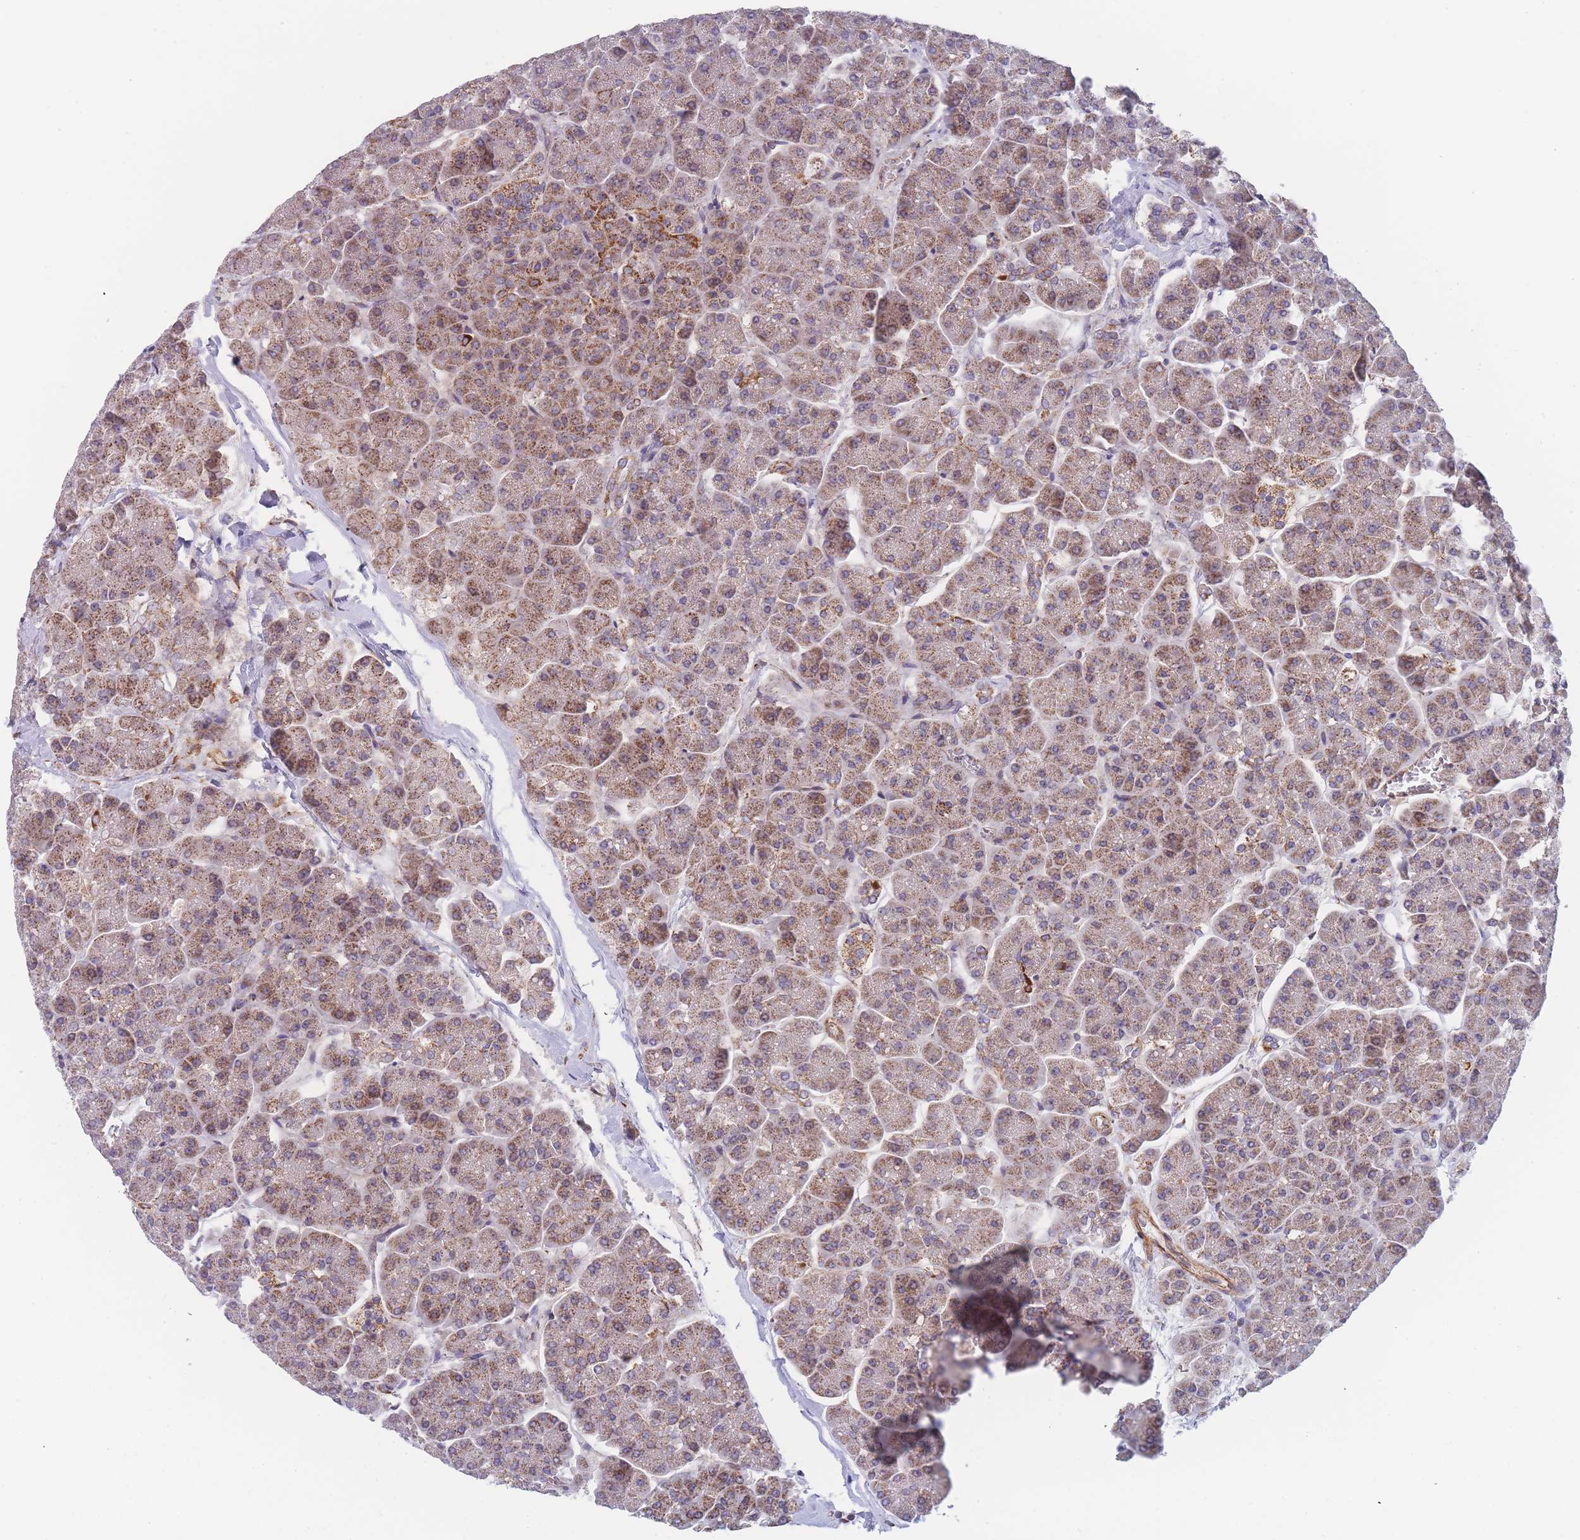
{"staining": {"intensity": "moderate", "quantity": ">75%", "location": "cytoplasmic/membranous"}, "tissue": "pancreas", "cell_type": "Exocrine glandular cells", "image_type": "normal", "snomed": [{"axis": "morphology", "description": "Normal tissue, NOS"}, {"axis": "topography", "description": "Pancreas"}, {"axis": "topography", "description": "Peripheral nerve tissue"}], "caption": "Immunohistochemistry micrograph of benign pancreas: human pancreas stained using immunohistochemistry exhibits medium levels of moderate protein expression localized specifically in the cytoplasmic/membranous of exocrine glandular cells, appearing as a cytoplasmic/membranous brown color.", "gene": "MTRES1", "patient": {"sex": "male", "age": 54}}